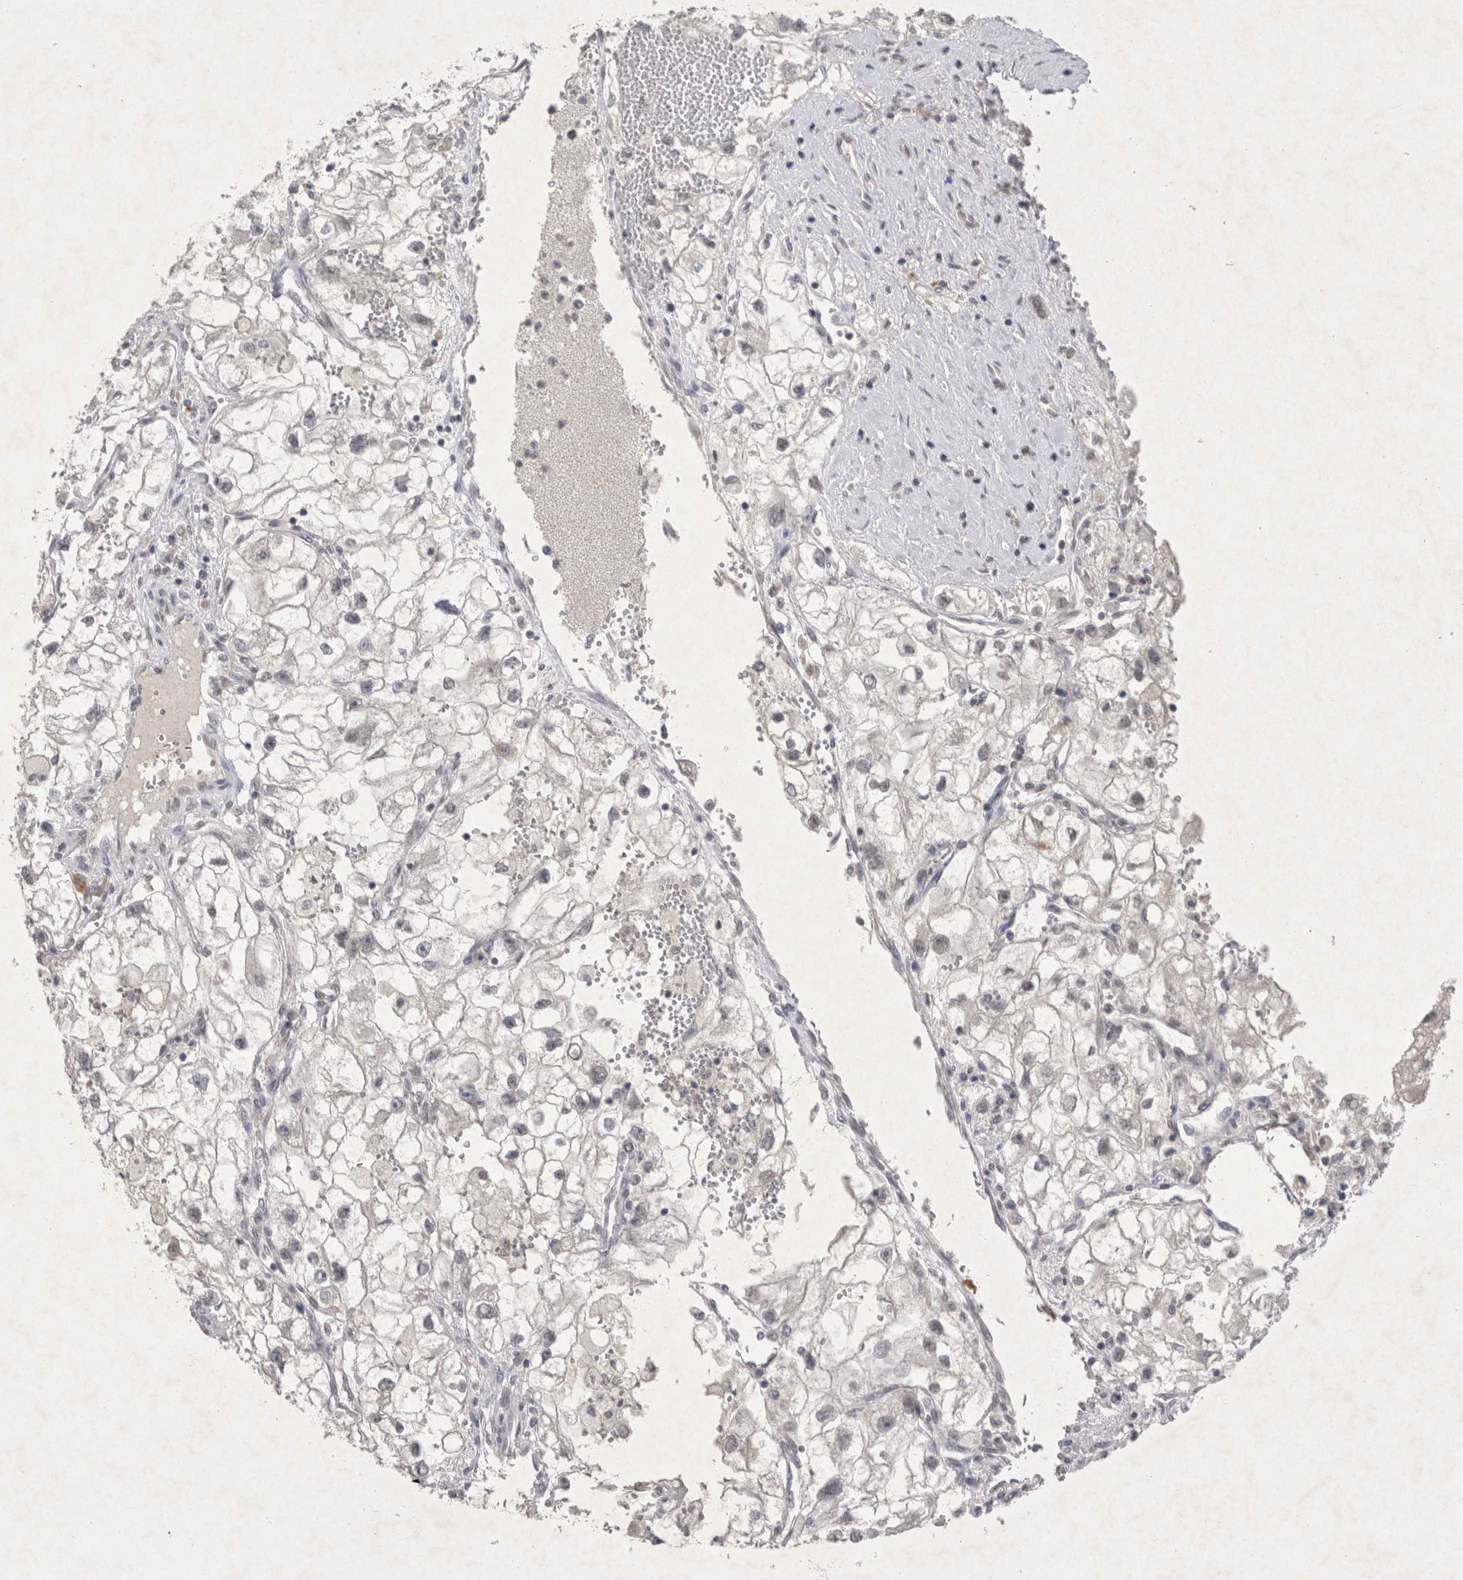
{"staining": {"intensity": "negative", "quantity": "none", "location": "none"}, "tissue": "renal cancer", "cell_type": "Tumor cells", "image_type": "cancer", "snomed": [{"axis": "morphology", "description": "Adenocarcinoma, NOS"}, {"axis": "topography", "description": "Kidney"}], "caption": "Photomicrograph shows no protein expression in tumor cells of renal cancer tissue.", "gene": "LYVE1", "patient": {"sex": "female", "age": 70}}